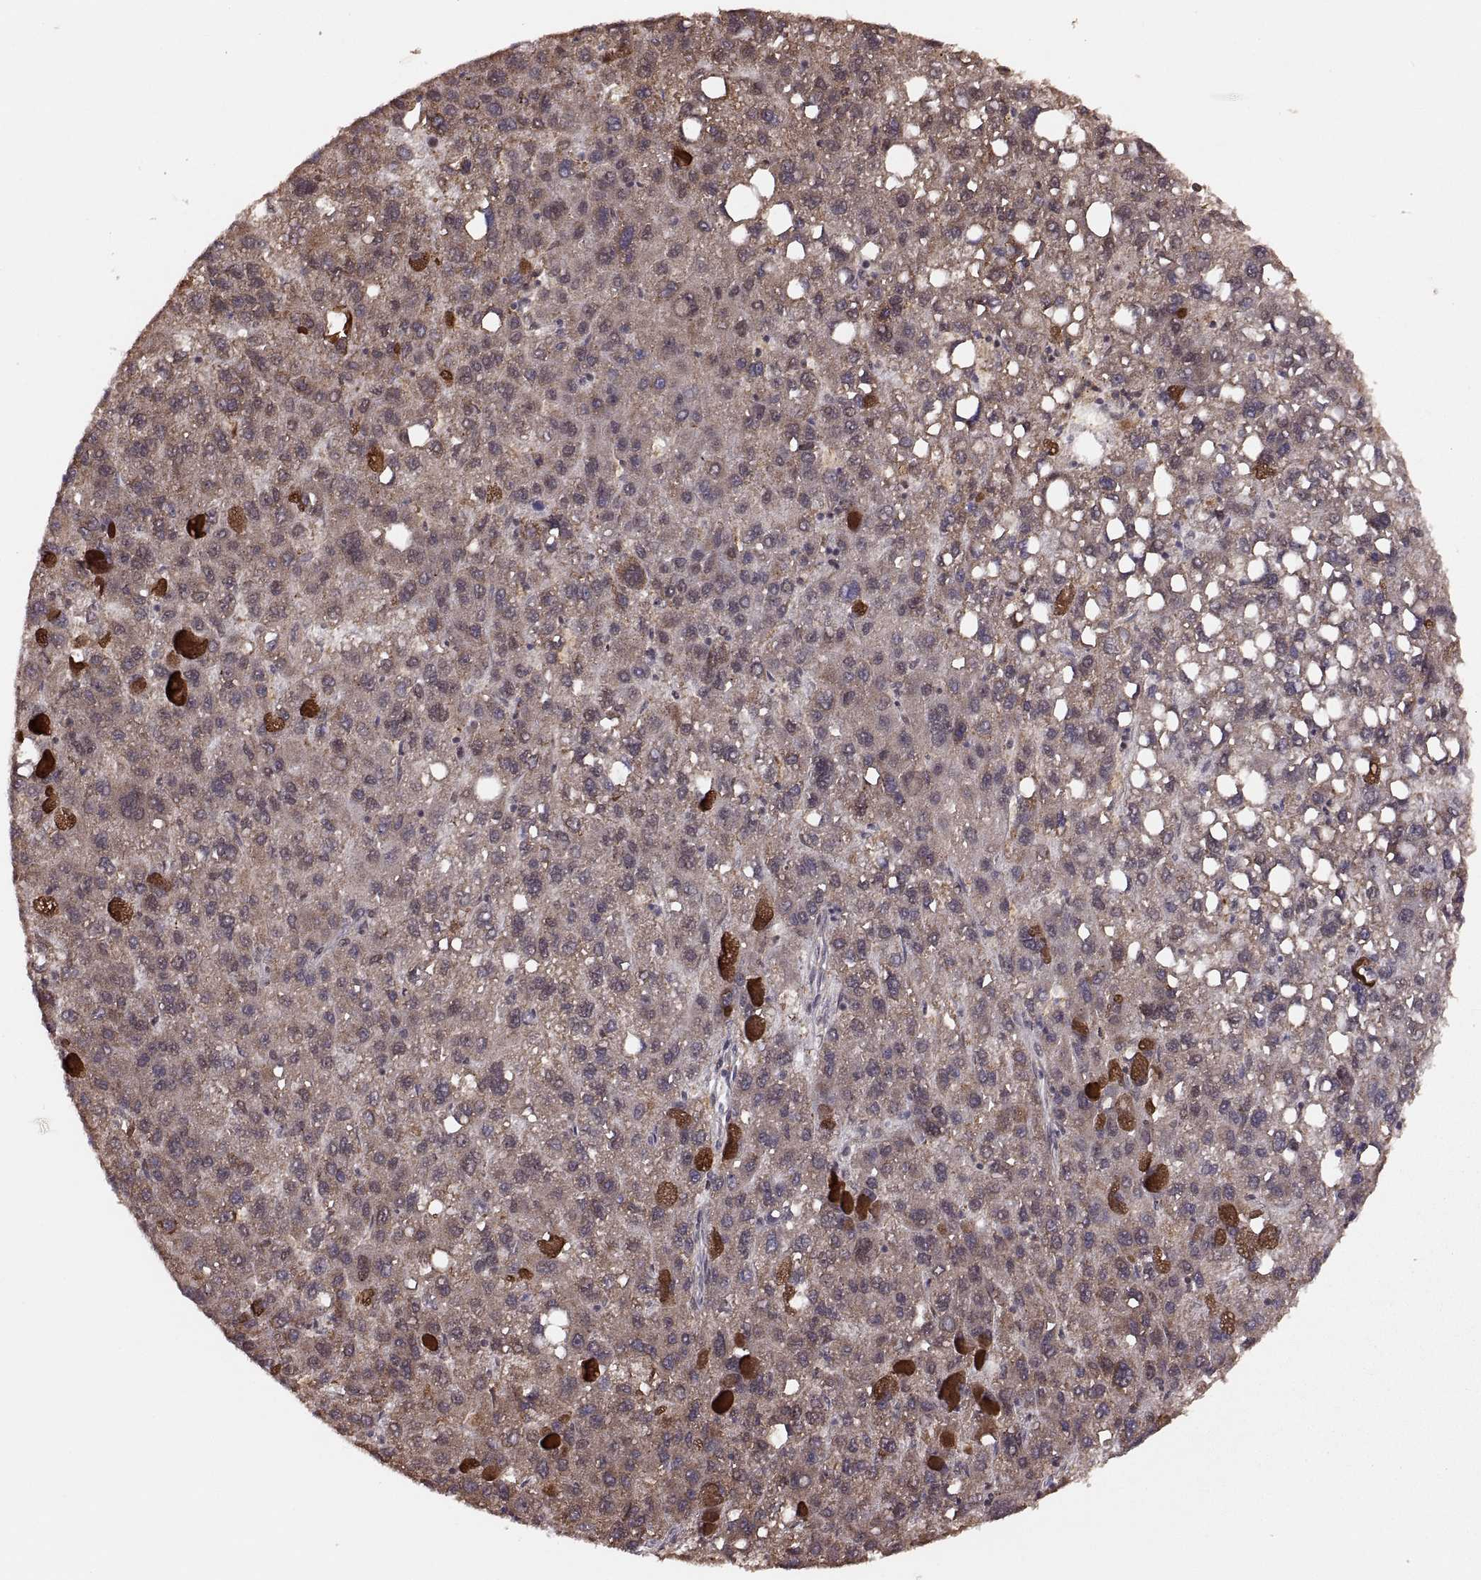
{"staining": {"intensity": "weak", "quantity": "25%-75%", "location": "cytoplasmic/membranous"}, "tissue": "liver cancer", "cell_type": "Tumor cells", "image_type": "cancer", "snomed": [{"axis": "morphology", "description": "Carcinoma, Hepatocellular, NOS"}, {"axis": "topography", "description": "Liver"}], "caption": "Hepatocellular carcinoma (liver) stained with a protein marker exhibits weak staining in tumor cells.", "gene": "RFT1", "patient": {"sex": "female", "age": 82}}